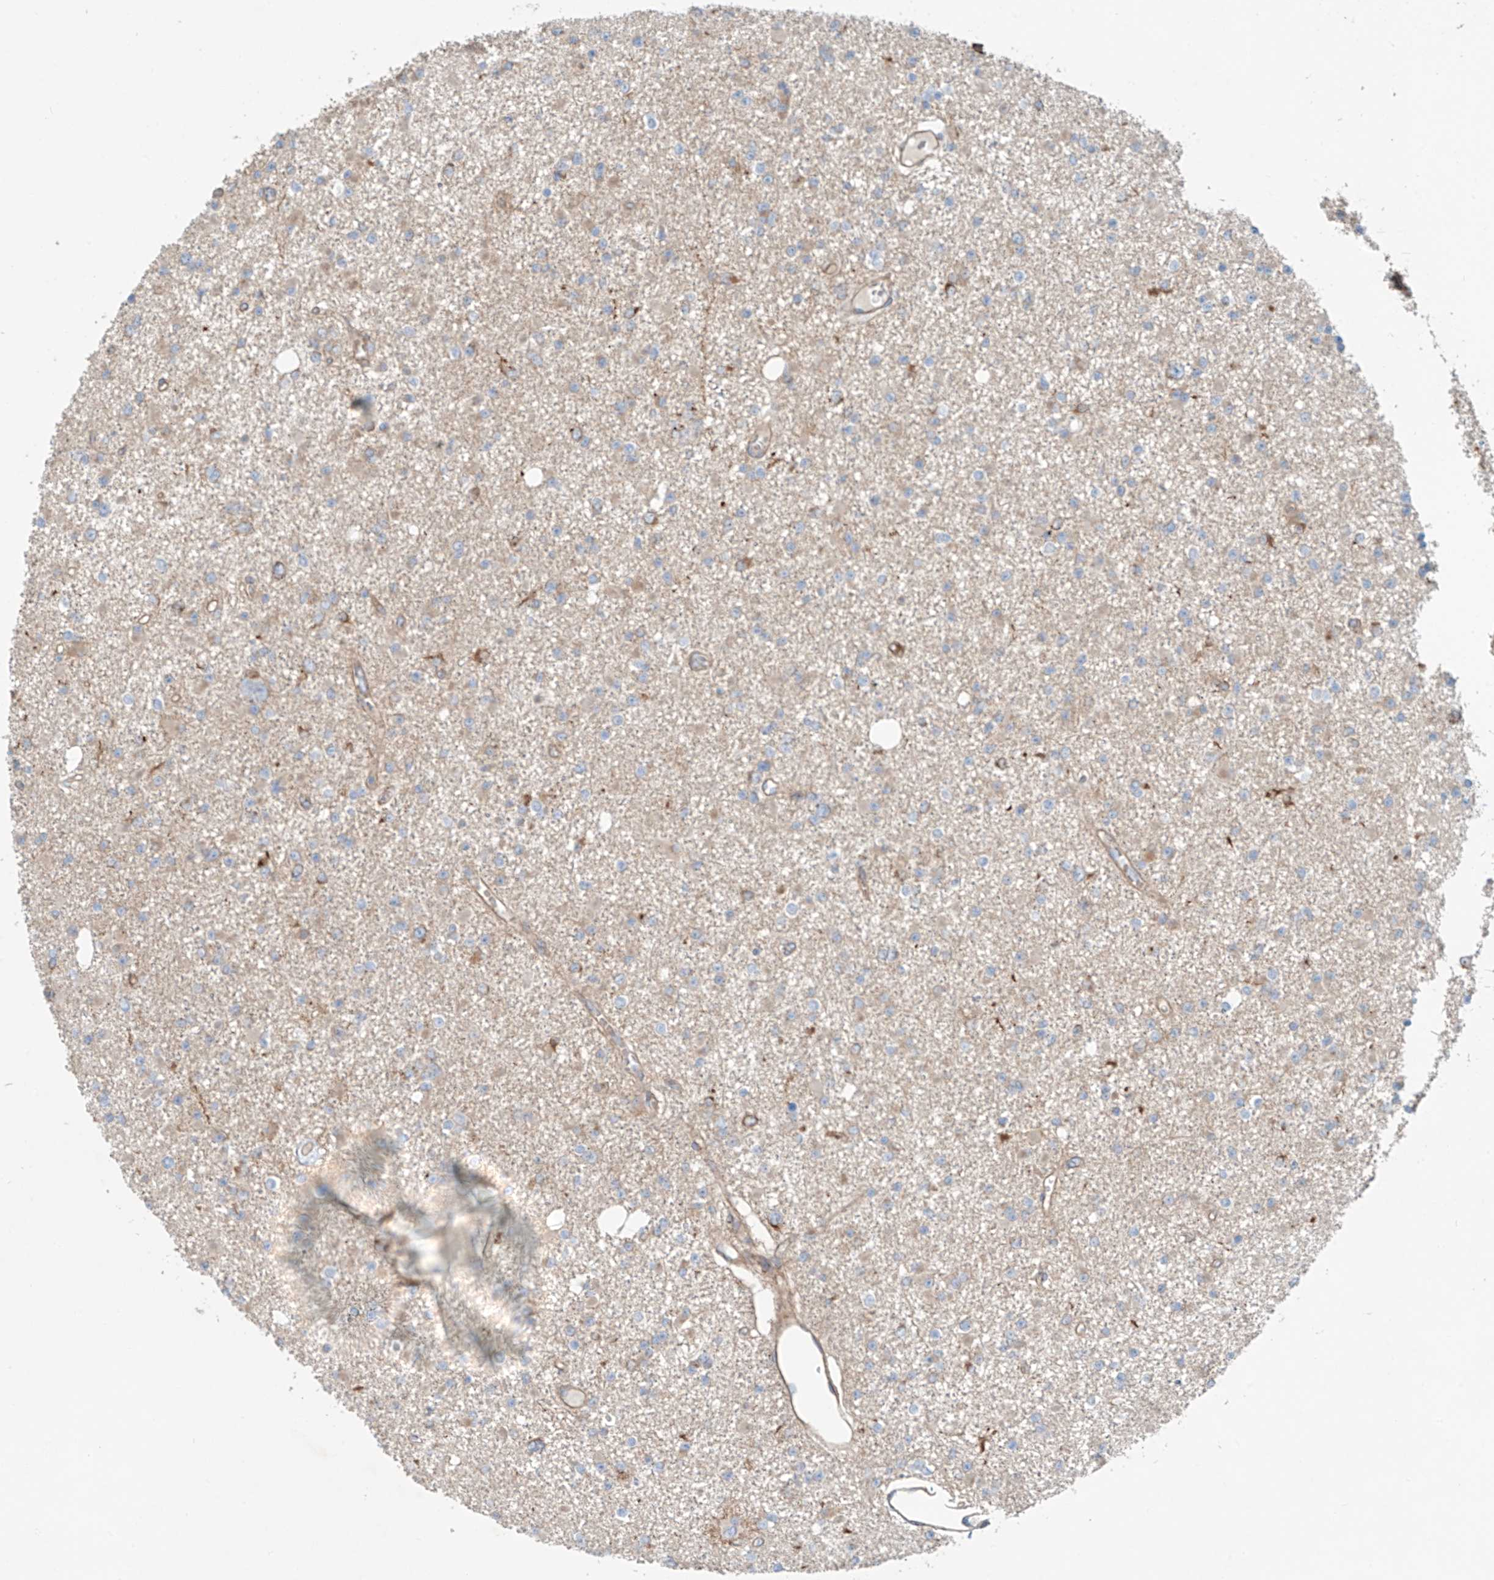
{"staining": {"intensity": "weak", "quantity": "25%-75%", "location": "cytoplasmic/membranous"}, "tissue": "glioma", "cell_type": "Tumor cells", "image_type": "cancer", "snomed": [{"axis": "morphology", "description": "Glioma, malignant, Low grade"}, {"axis": "topography", "description": "Brain"}], "caption": "Immunohistochemical staining of malignant glioma (low-grade) exhibits weak cytoplasmic/membranous protein expression in about 25%-75% of tumor cells. (DAB (3,3'-diaminobenzidine) IHC, brown staining for protein, blue staining for nuclei).", "gene": "SNAP29", "patient": {"sex": "female", "age": 22}}